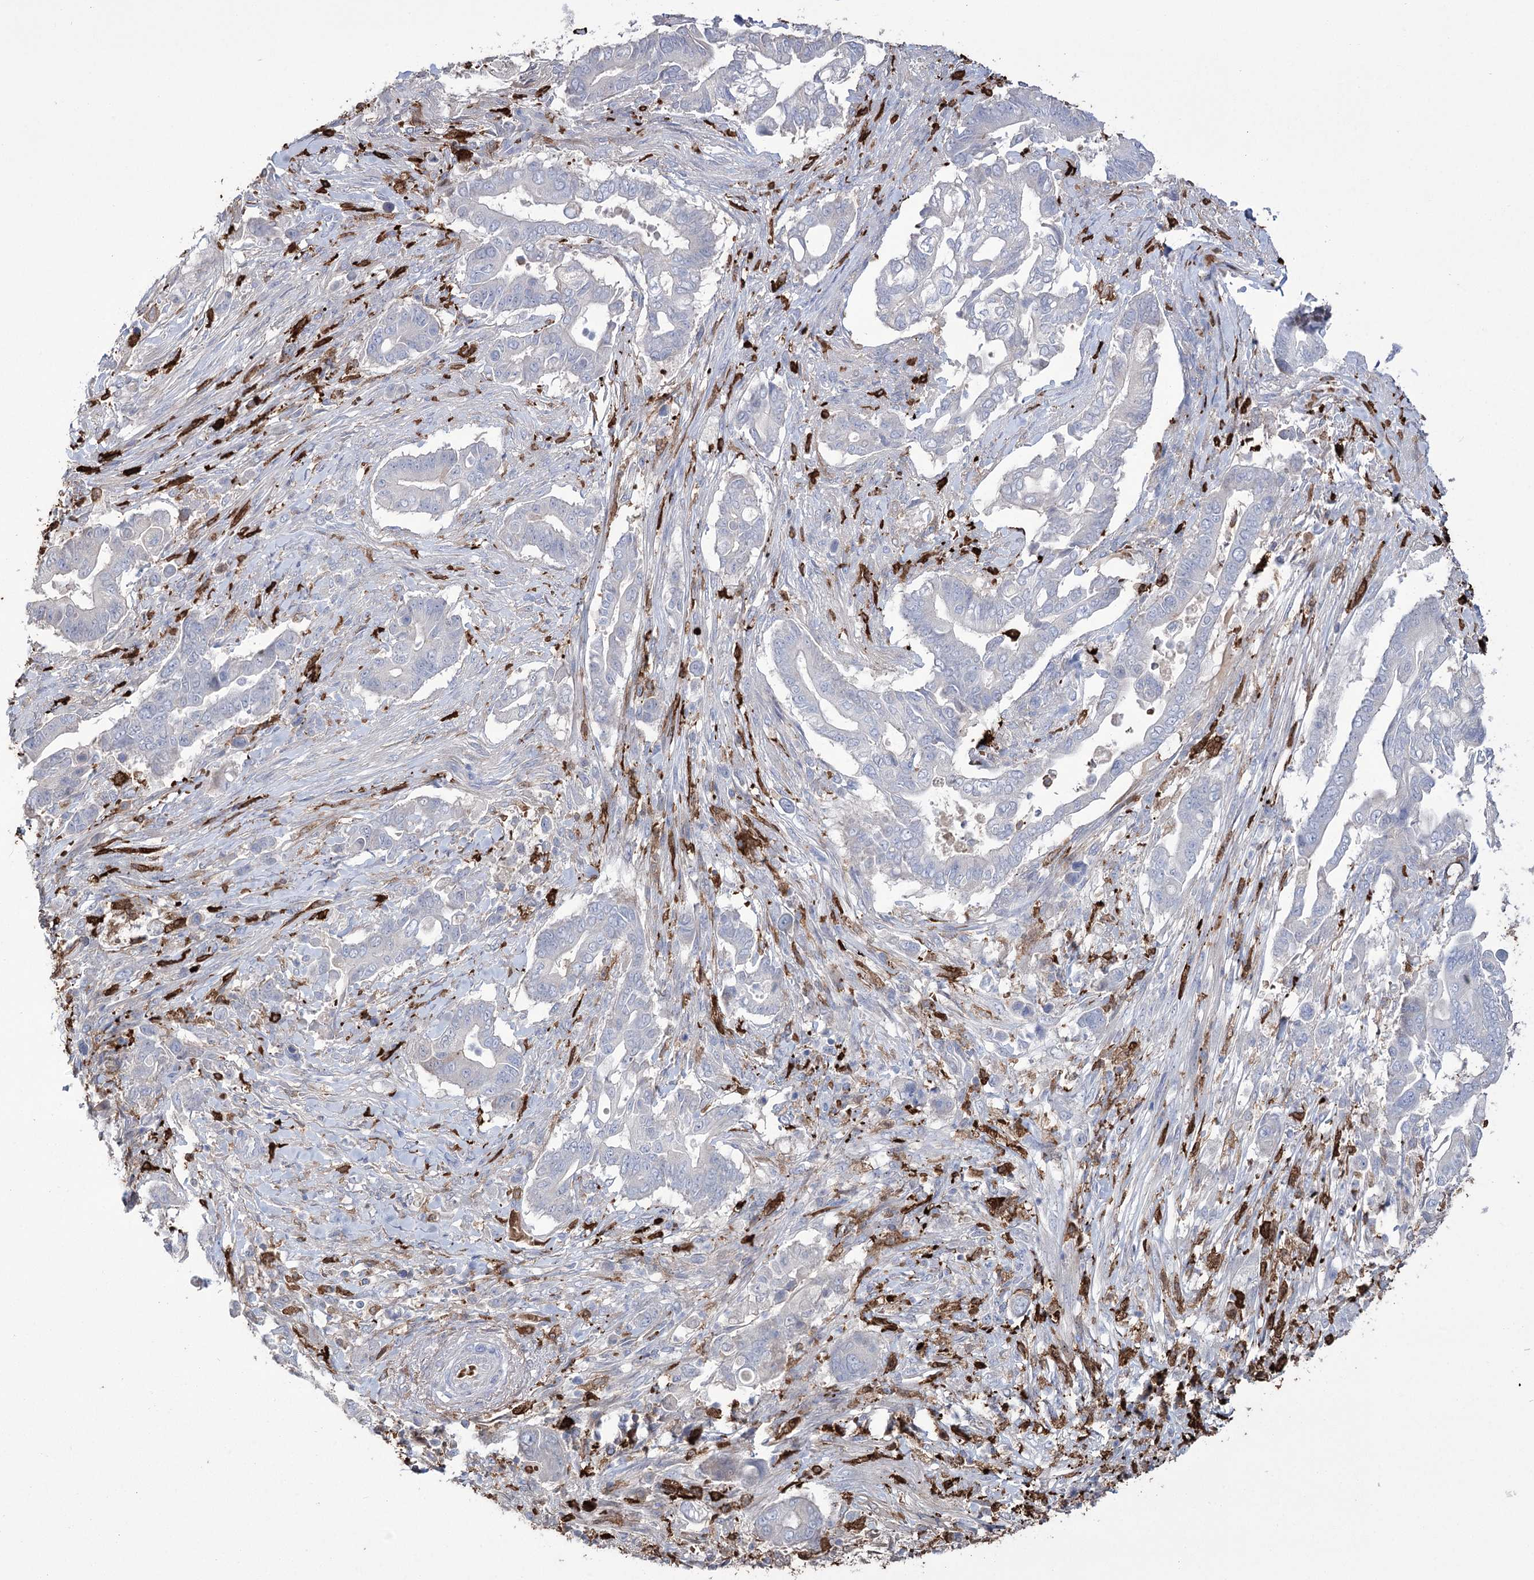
{"staining": {"intensity": "negative", "quantity": "none", "location": "none"}, "tissue": "pancreatic cancer", "cell_type": "Tumor cells", "image_type": "cancer", "snomed": [{"axis": "morphology", "description": "Adenocarcinoma, NOS"}, {"axis": "topography", "description": "Pancreas"}], "caption": "A high-resolution histopathology image shows immunohistochemistry (IHC) staining of pancreatic adenocarcinoma, which reveals no significant positivity in tumor cells.", "gene": "ZNF622", "patient": {"sex": "male", "age": 68}}